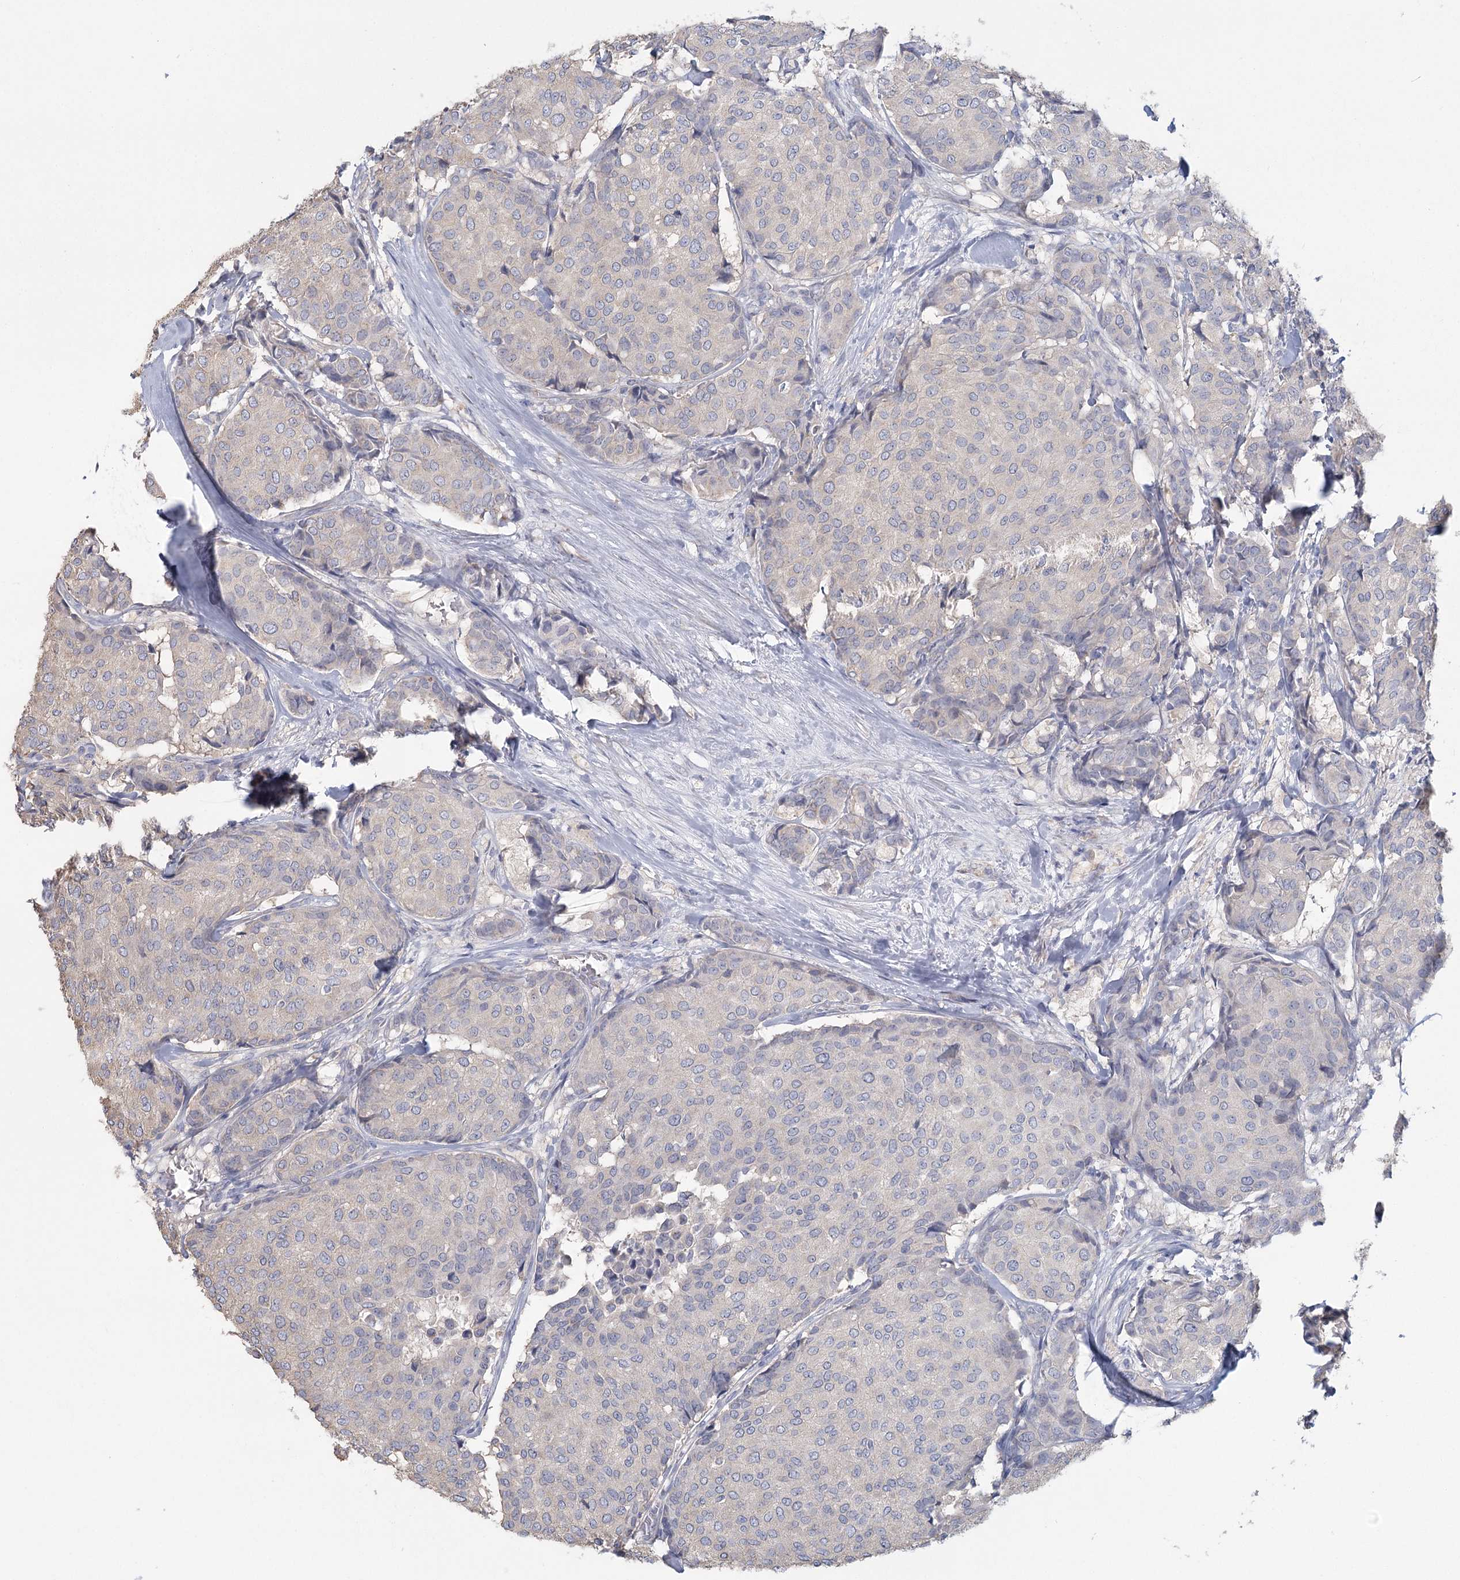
{"staining": {"intensity": "negative", "quantity": "none", "location": "none"}, "tissue": "breast cancer", "cell_type": "Tumor cells", "image_type": "cancer", "snomed": [{"axis": "morphology", "description": "Duct carcinoma"}, {"axis": "topography", "description": "Breast"}], "caption": "DAB (3,3'-diaminobenzidine) immunohistochemical staining of human breast cancer (intraductal carcinoma) displays no significant staining in tumor cells. (Stains: DAB (3,3'-diaminobenzidine) immunohistochemistry (IHC) with hematoxylin counter stain, Microscopy: brightfield microscopy at high magnification).", "gene": "CNTLN", "patient": {"sex": "female", "age": 75}}